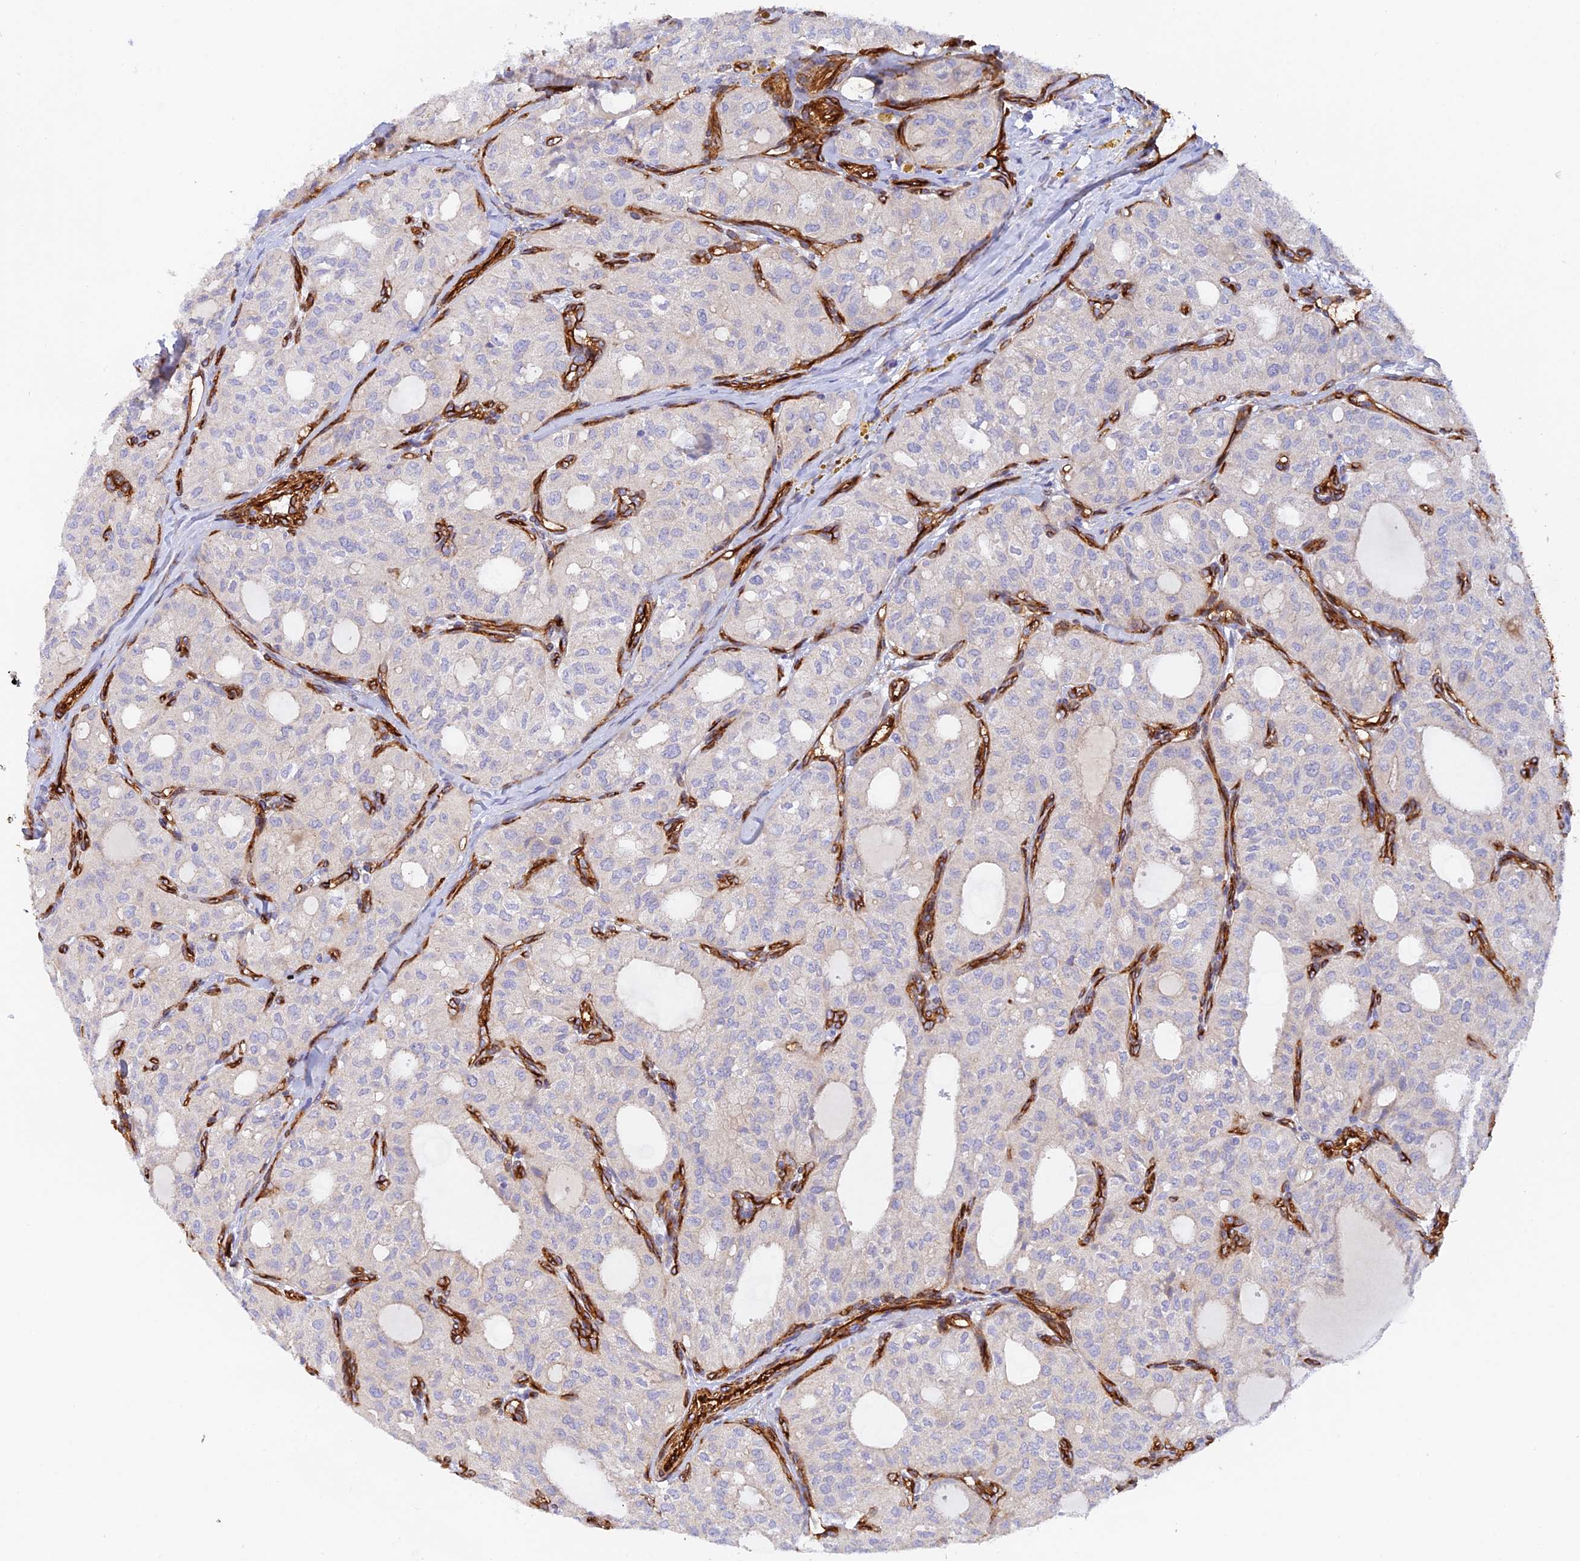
{"staining": {"intensity": "negative", "quantity": "none", "location": "none"}, "tissue": "thyroid cancer", "cell_type": "Tumor cells", "image_type": "cancer", "snomed": [{"axis": "morphology", "description": "Follicular adenoma carcinoma, NOS"}, {"axis": "topography", "description": "Thyroid gland"}], "caption": "Tumor cells show no significant protein expression in follicular adenoma carcinoma (thyroid). (DAB immunohistochemistry (IHC) visualized using brightfield microscopy, high magnification).", "gene": "MYO9A", "patient": {"sex": "male", "age": 75}}